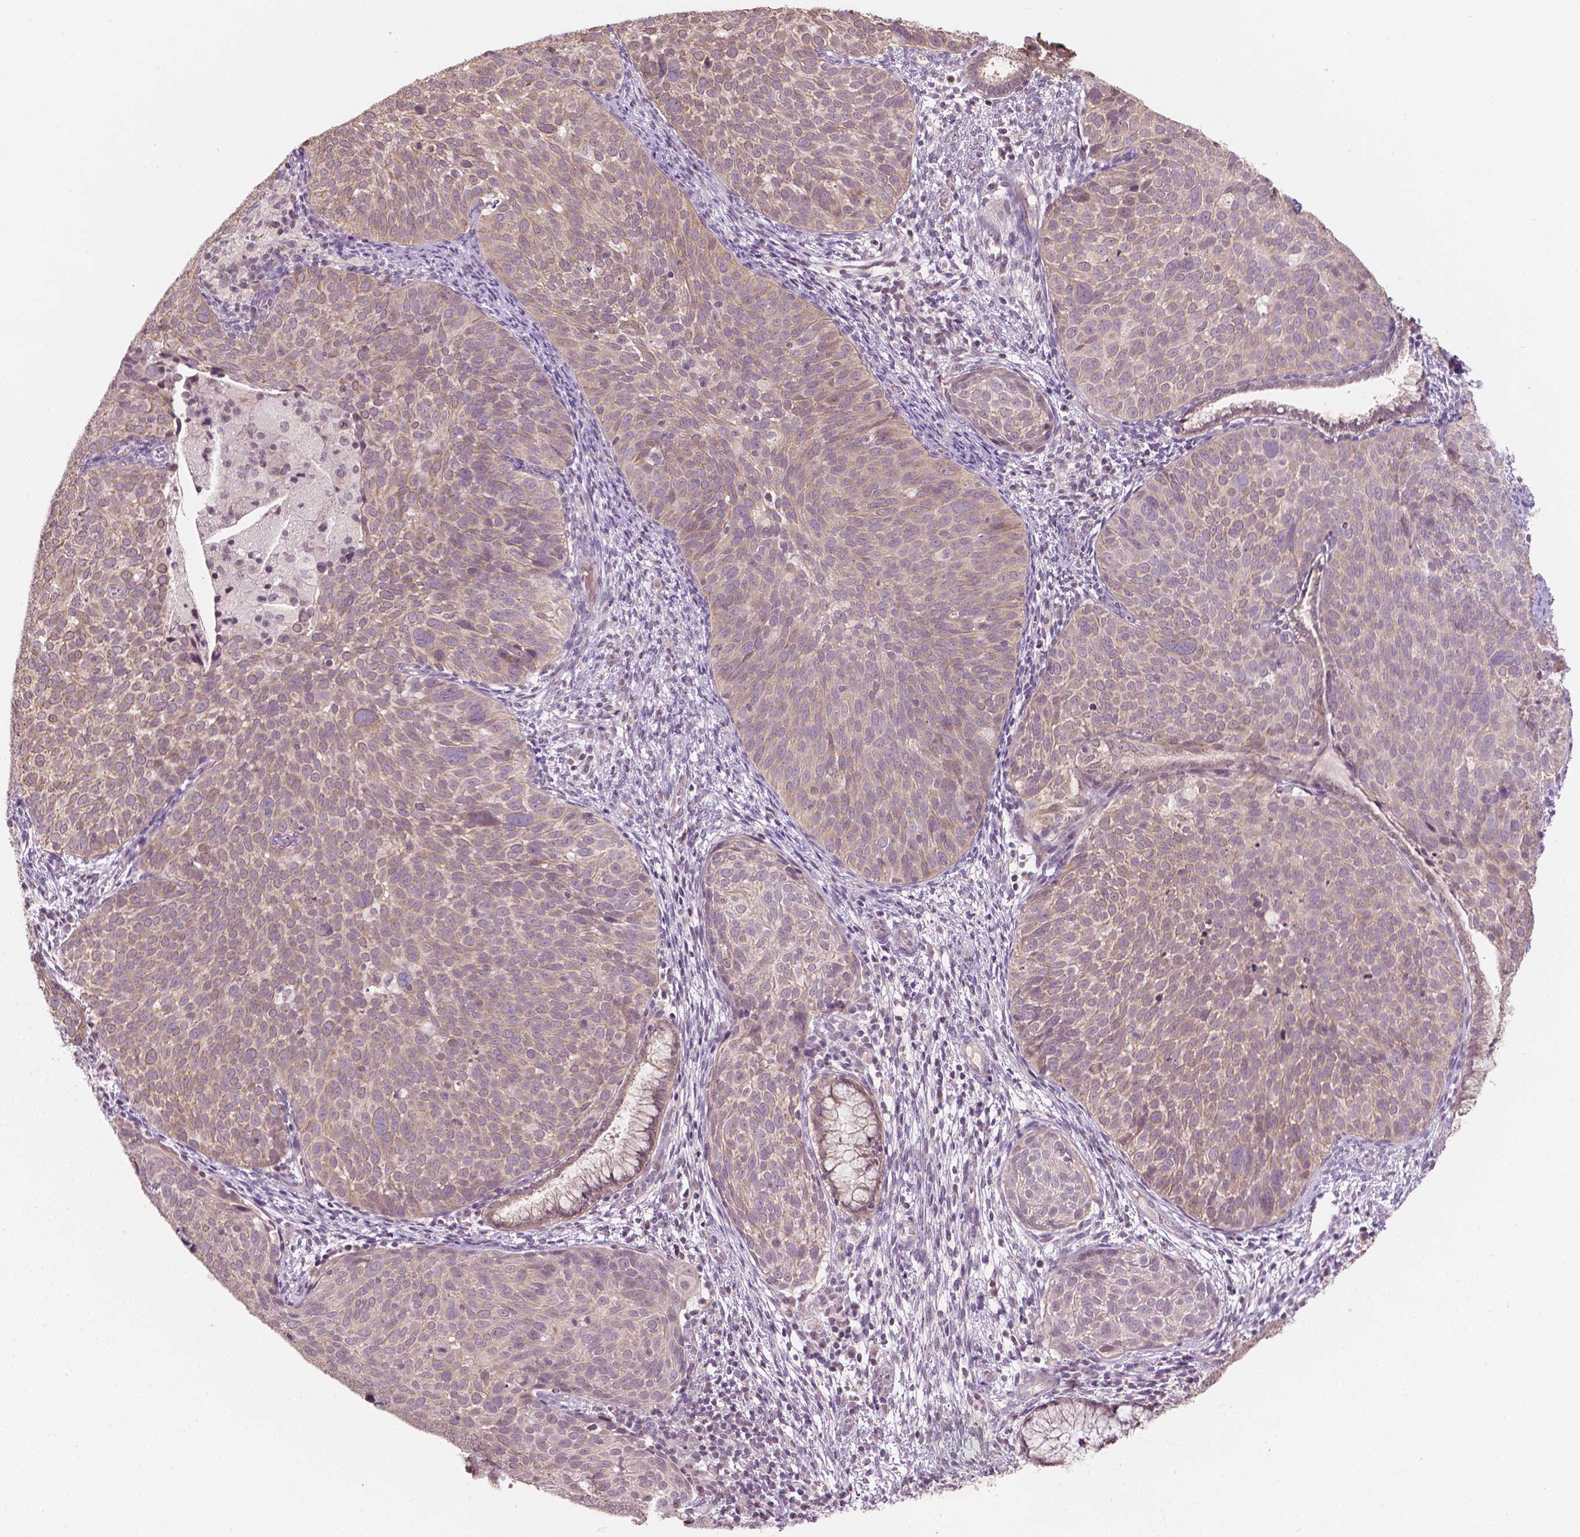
{"staining": {"intensity": "weak", "quantity": ">75%", "location": "cytoplasmic/membranous"}, "tissue": "cervical cancer", "cell_type": "Tumor cells", "image_type": "cancer", "snomed": [{"axis": "morphology", "description": "Squamous cell carcinoma, NOS"}, {"axis": "topography", "description": "Cervix"}], "caption": "Immunohistochemical staining of human cervical cancer displays weak cytoplasmic/membranous protein staining in approximately >75% of tumor cells. Using DAB (brown) and hematoxylin (blue) stains, captured at high magnification using brightfield microscopy.", "gene": "NOS1AP", "patient": {"sex": "female", "age": 39}}